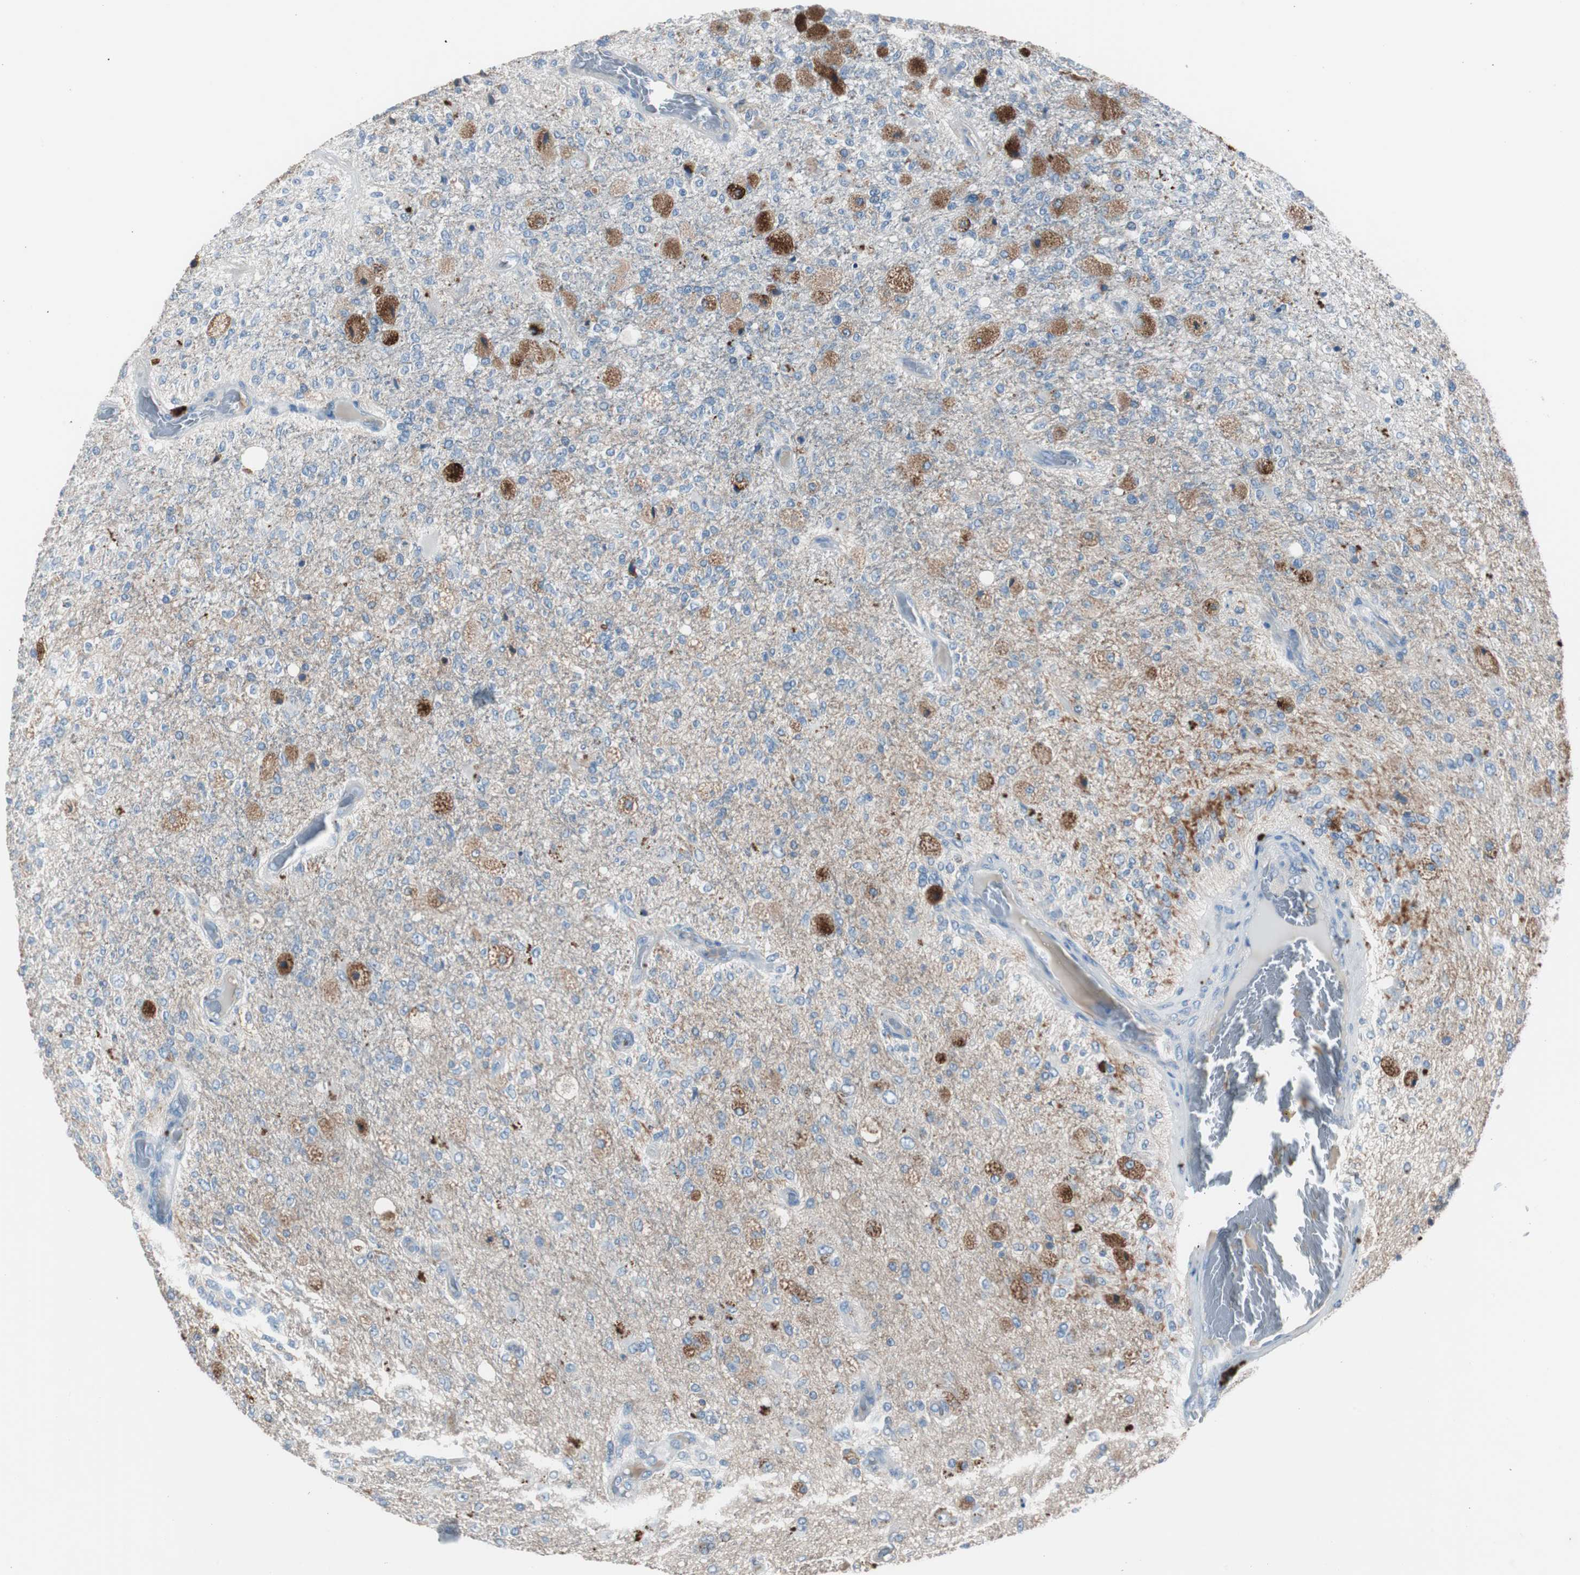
{"staining": {"intensity": "negative", "quantity": "none", "location": "none"}, "tissue": "glioma", "cell_type": "Tumor cells", "image_type": "cancer", "snomed": [{"axis": "morphology", "description": "Normal tissue, NOS"}, {"axis": "morphology", "description": "Glioma, malignant, High grade"}, {"axis": "topography", "description": "Cerebral cortex"}], "caption": "Protein analysis of glioma exhibits no significant expression in tumor cells. Nuclei are stained in blue.", "gene": "SERPINF1", "patient": {"sex": "male", "age": 77}}